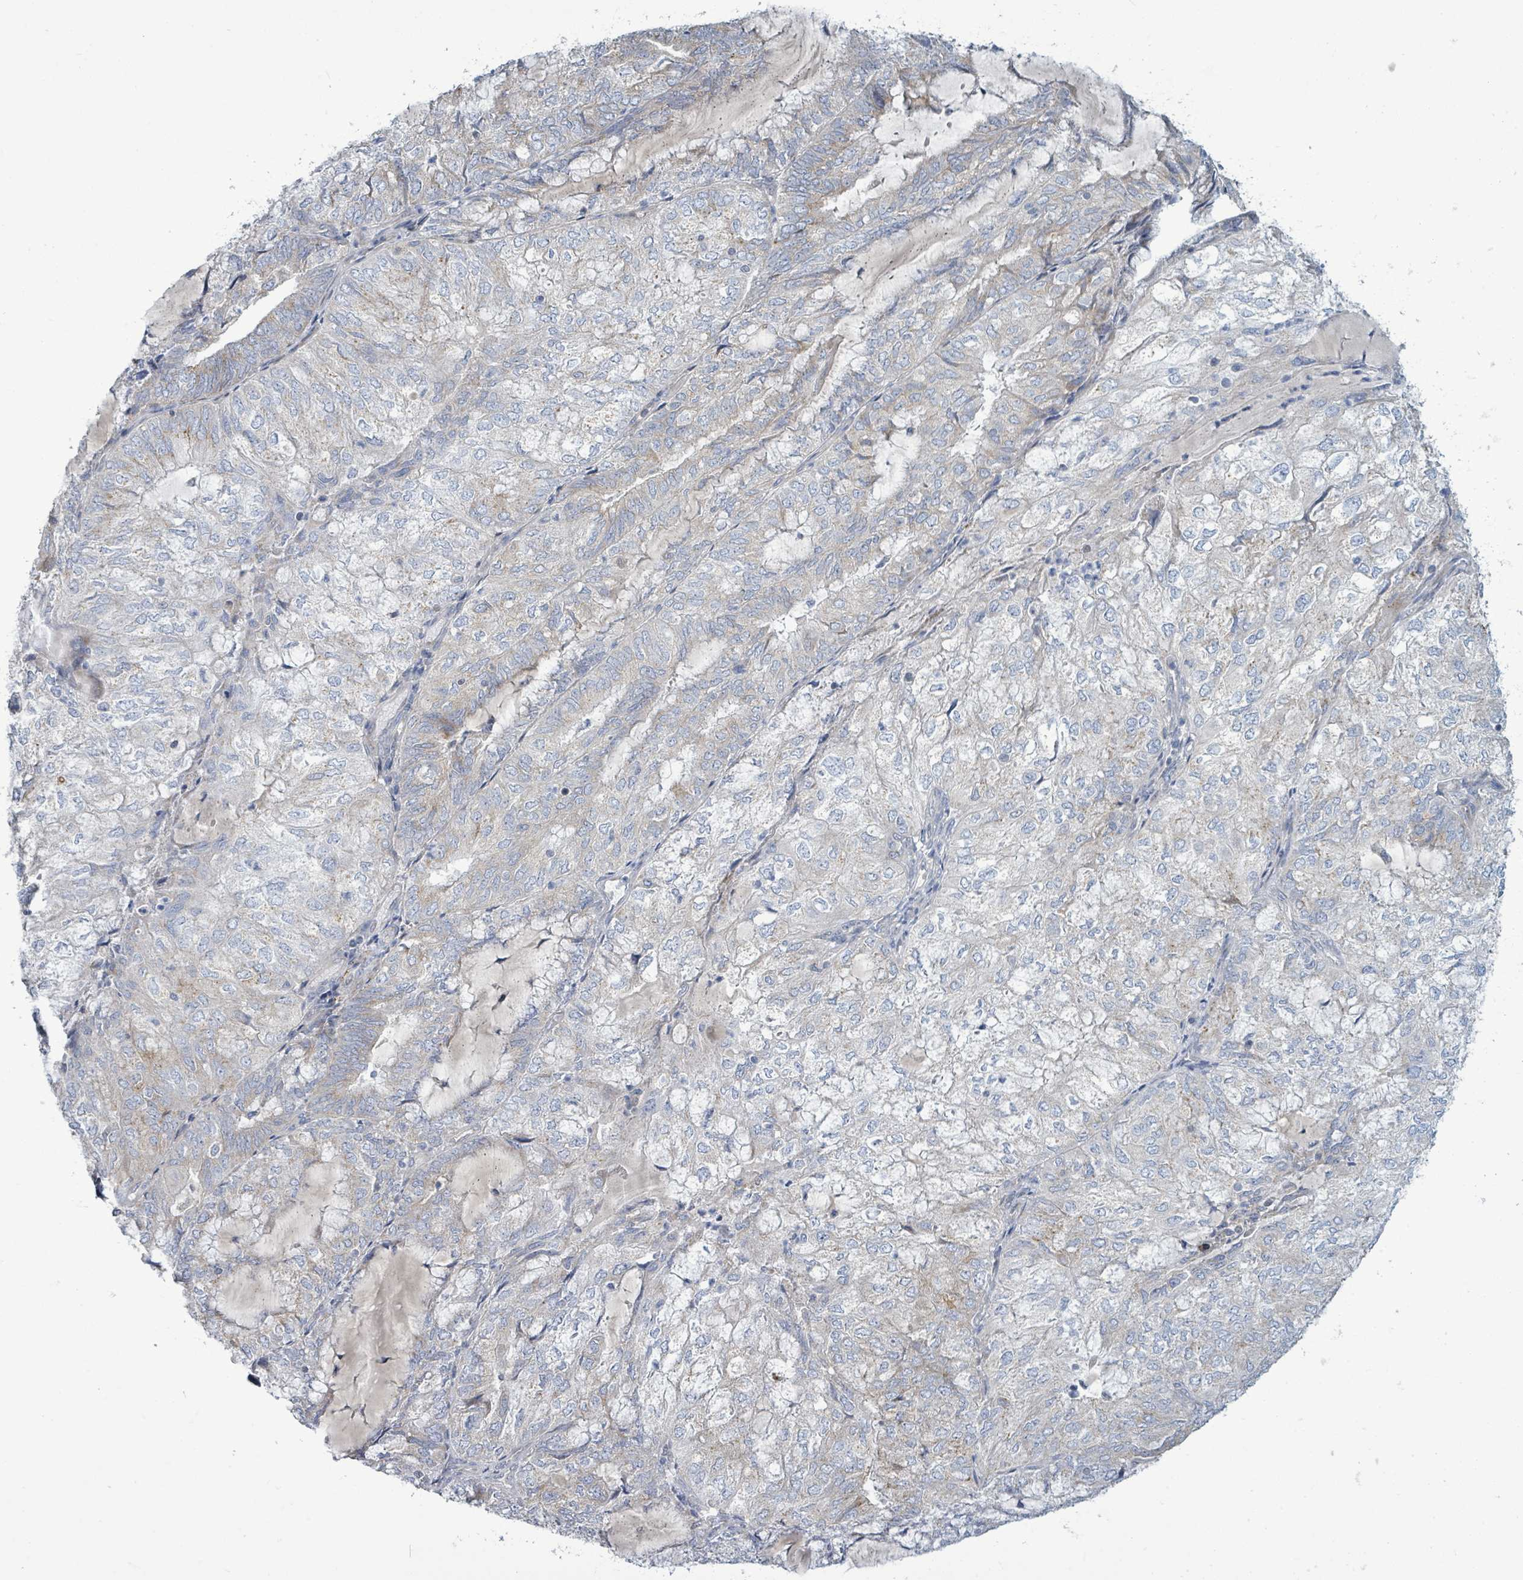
{"staining": {"intensity": "moderate", "quantity": "<25%", "location": "cytoplasmic/membranous"}, "tissue": "endometrial cancer", "cell_type": "Tumor cells", "image_type": "cancer", "snomed": [{"axis": "morphology", "description": "Adenocarcinoma, NOS"}, {"axis": "topography", "description": "Endometrium"}], "caption": "IHC micrograph of neoplastic tissue: adenocarcinoma (endometrial) stained using immunohistochemistry (IHC) shows low levels of moderate protein expression localized specifically in the cytoplasmic/membranous of tumor cells, appearing as a cytoplasmic/membranous brown color.", "gene": "ZFPM1", "patient": {"sex": "female", "age": 81}}